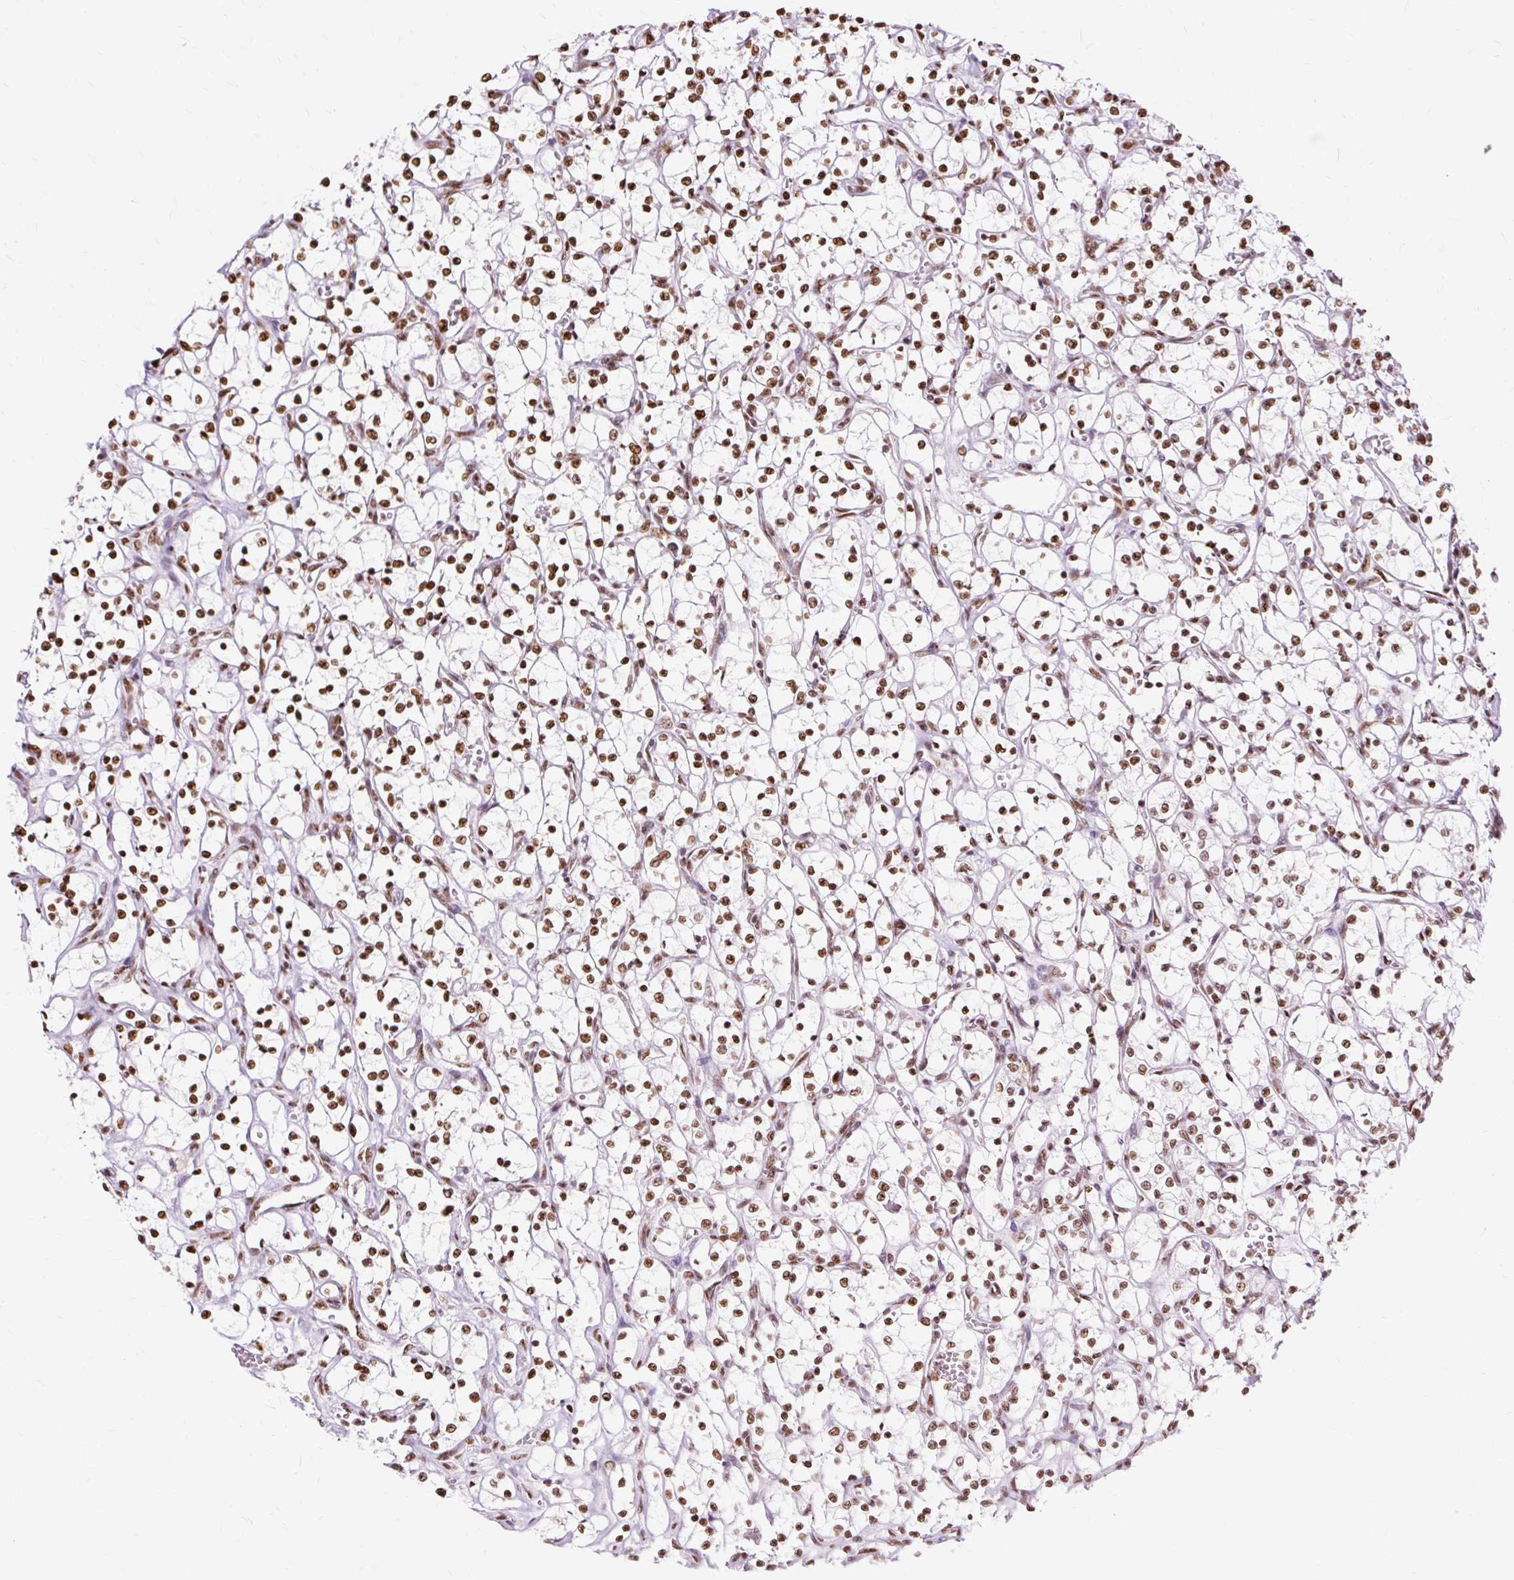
{"staining": {"intensity": "strong", "quantity": "25%-75%", "location": "nuclear"}, "tissue": "renal cancer", "cell_type": "Tumor cells", "image_type": "cancer", "snomed": [{"axis": "morphology", "description": "Adenocarcinoma, NOS"}, {"axis": "topography", "description": "Kidney"}], "caption": "This micrograph demonstrates renal cancer stained with immunohistochemistry (IHC) to label a protein in brown. The nuclear of tumor cells show strong positivity for the protein. Nuclei are counter-stained blue.", "gene": "XRCC6", "patient": {"sex": "female", "age": 69}}